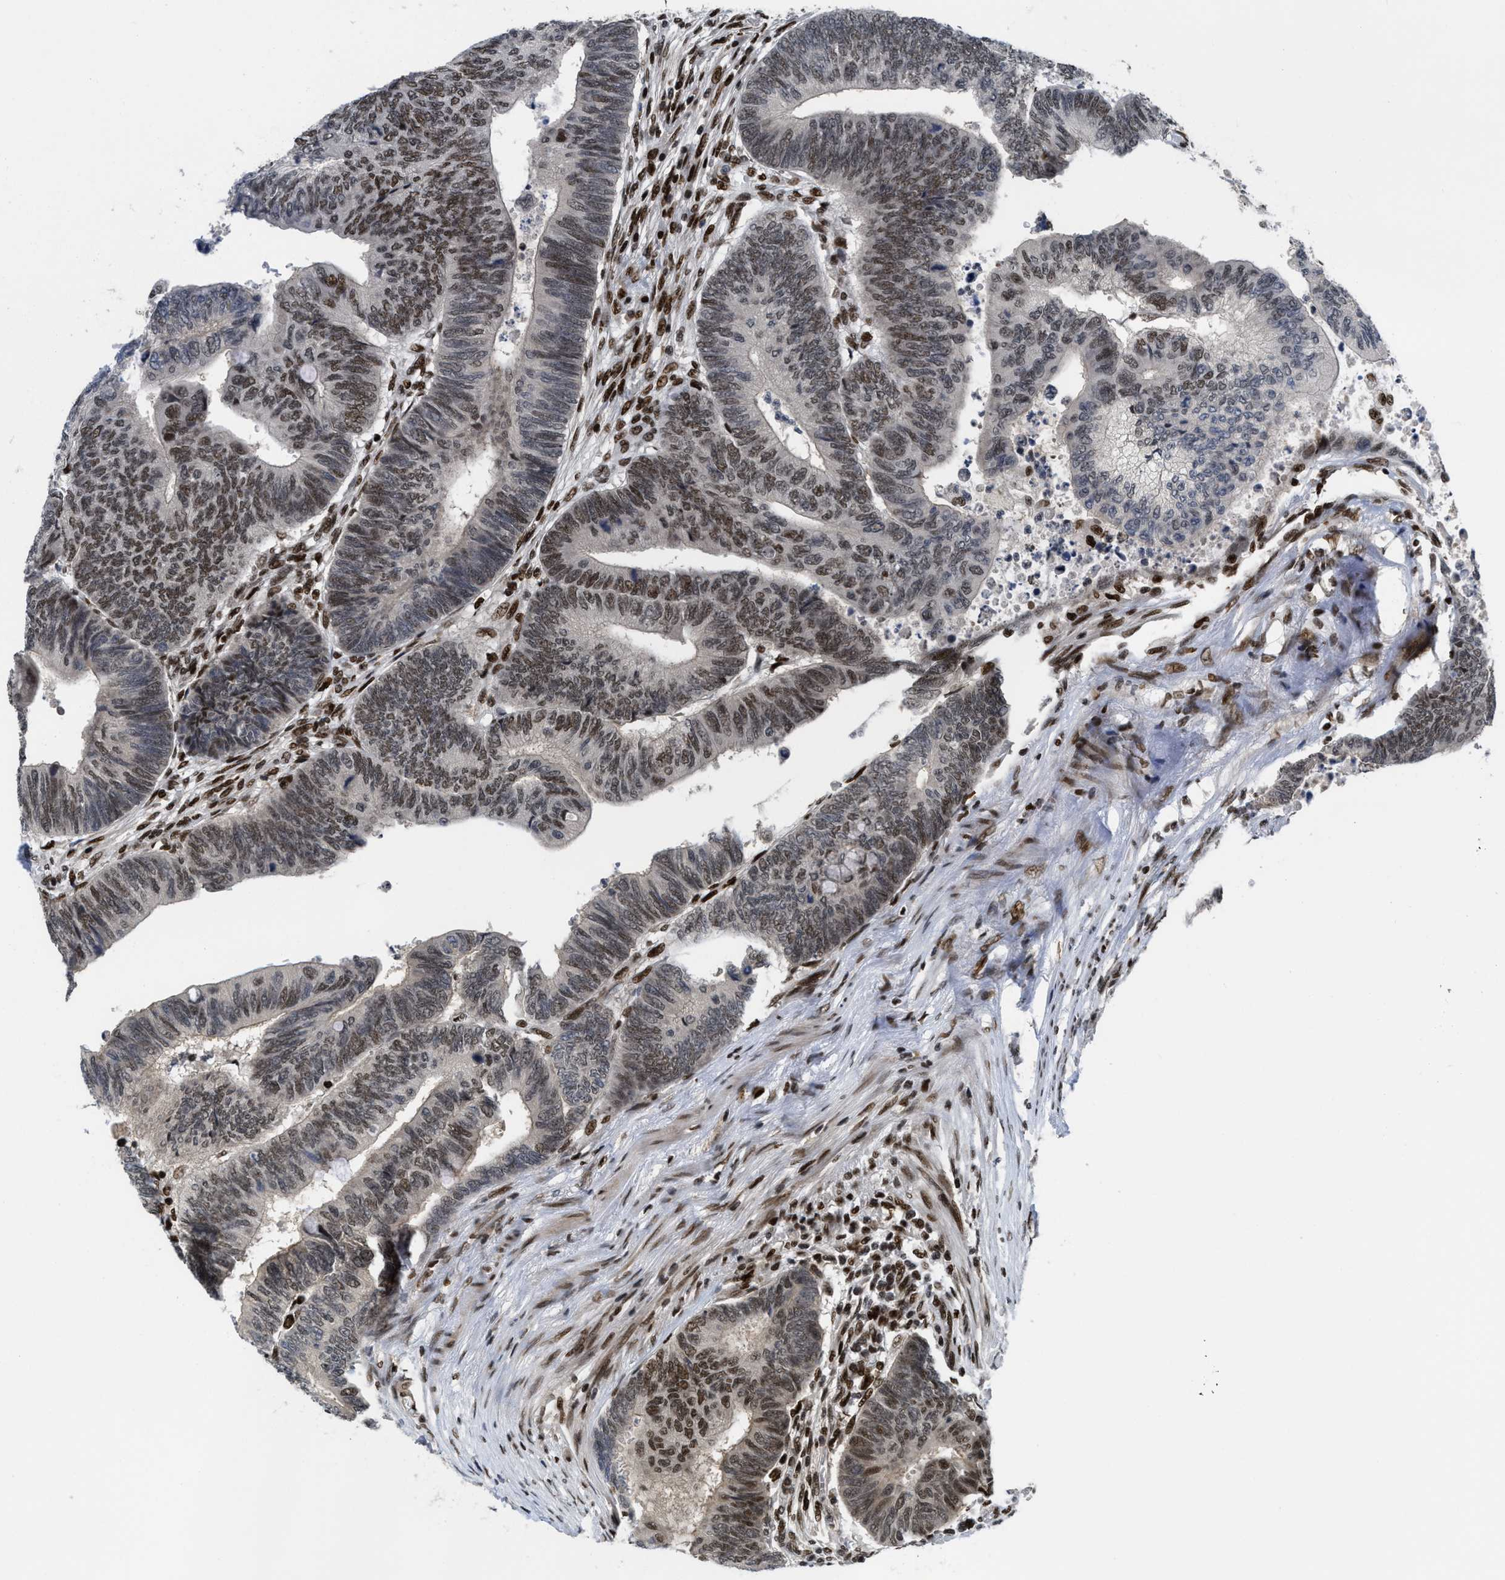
{"staining": {"intensity": "moderate", "quantity": ">75%", "location": "nuclear"}, "tissue": "colorectal cancer", "cell_type": "Tumor cells", "image_type": "cancer", "snomed": [{"axis": "morphology", "description": "Normal tissue, NOS"}, {"axis": "morphology", "description": "Adenocarcinoma, NOS"}, {"axis": "topography", "description": "Rectum"}, {"axis": "topography", "description": "Peripheral nerve tissue"}], "caption": "Adenocarcinoma (colorectal) stained with DAB immunohistochemistry (IHC) reveals medium levels of moderate nuclear positivity in approximately >75% of tumor cells.", "gene": "RFX5", "patient": {"sex": "male", "age": 92}}